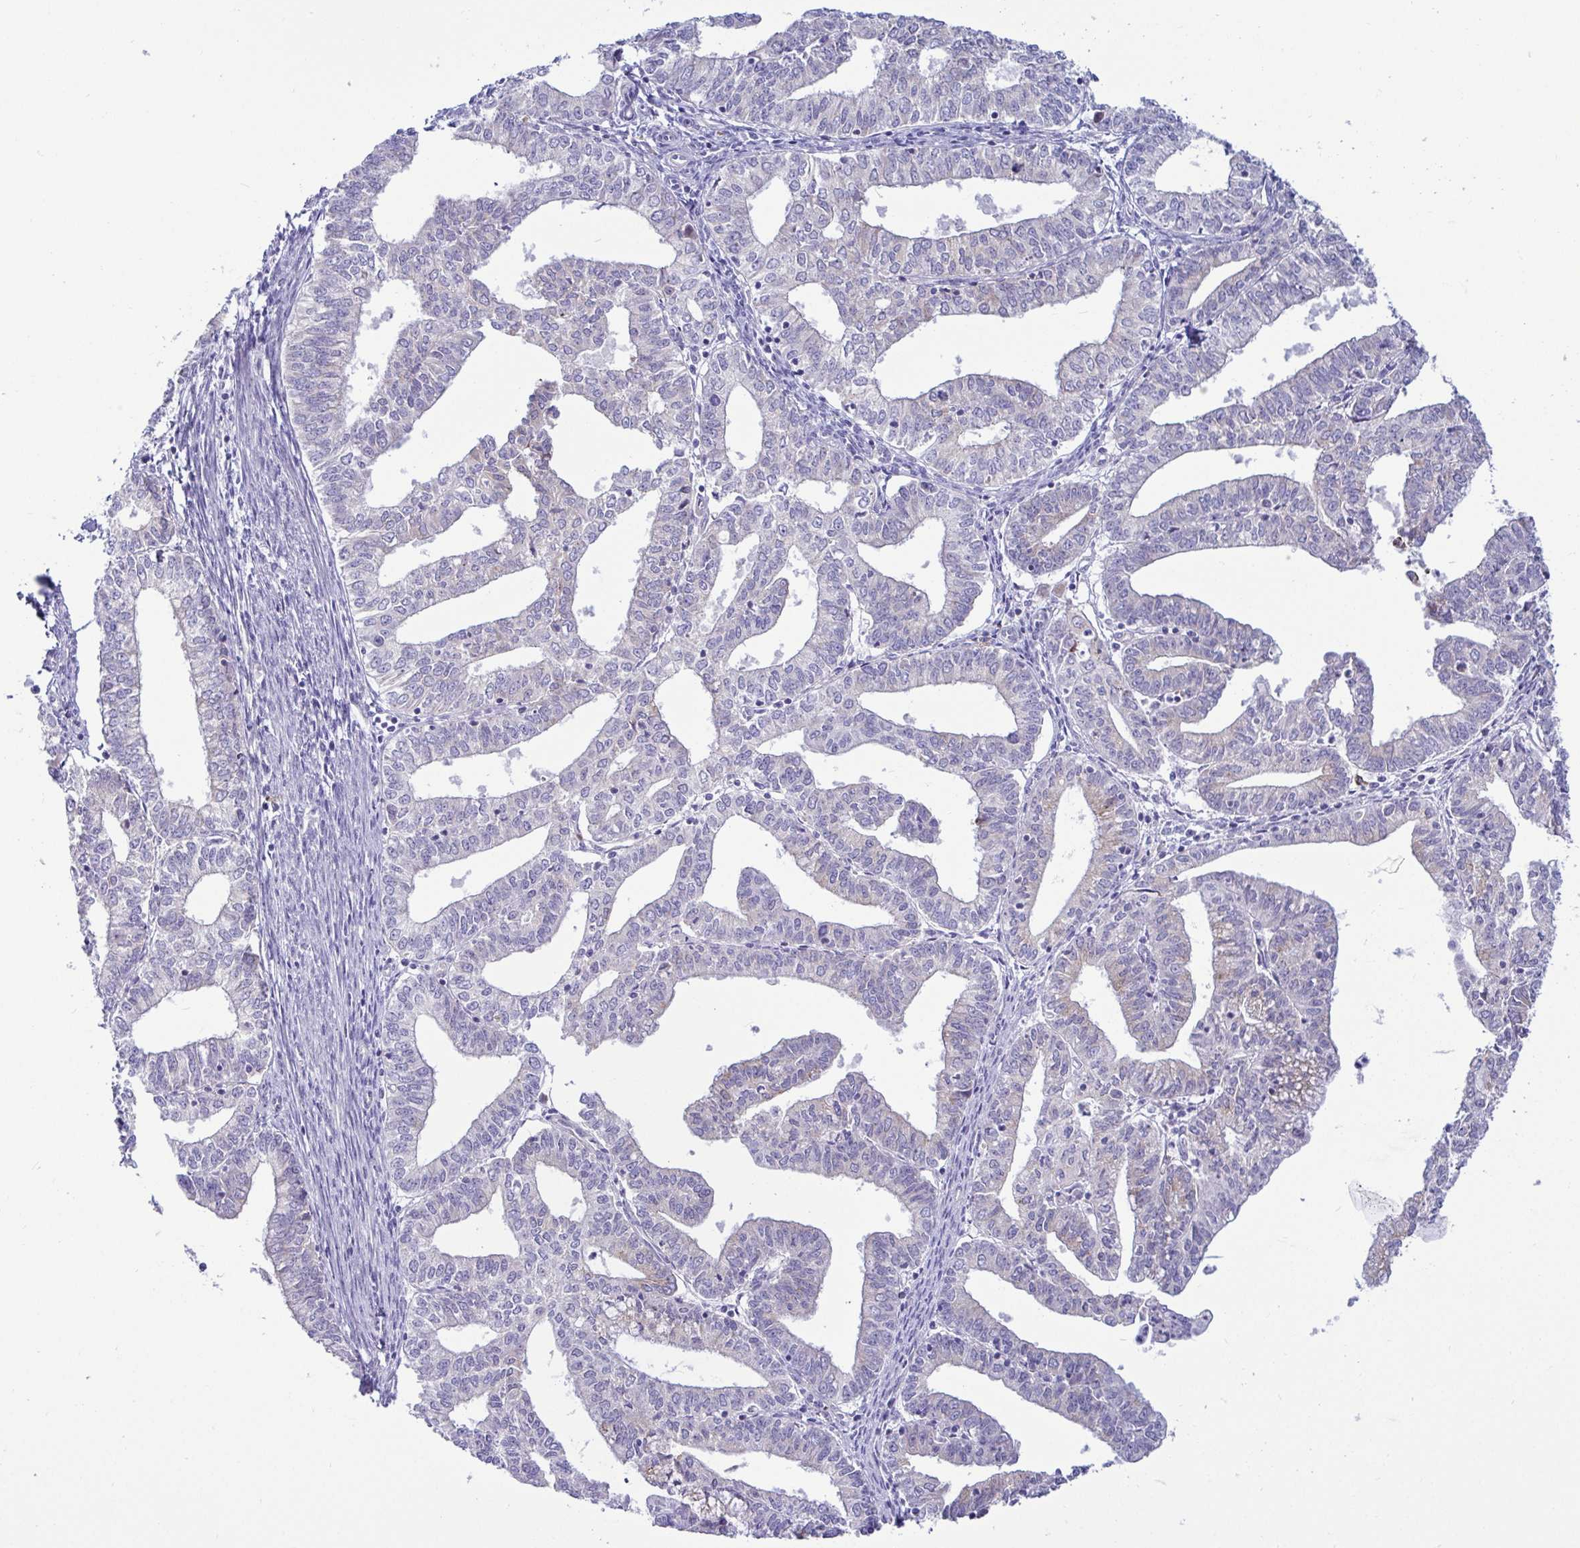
{"staining": {"intensity": "negative", "quantity": "none", "location": "none"}, "tissue": "endometrial cancer", "cell_type": "Tumor cells", "image_type": "cancer", "snomed": [{"axis": "morphology", "description": "Adenocarcinoma, NOS"}, {"axis": "topography", "description": "Endometrium"}], "caption": "Immunohistochemistry image of neoplastic tissue: human adenocarcinoma (endometrial) stained with DAB (3,3'-diaminobenzidine) demonstrates no significant protein staining in tumor cells.", "gene": "TFPI2", "patient": {"sex": "female", "age": 61}}